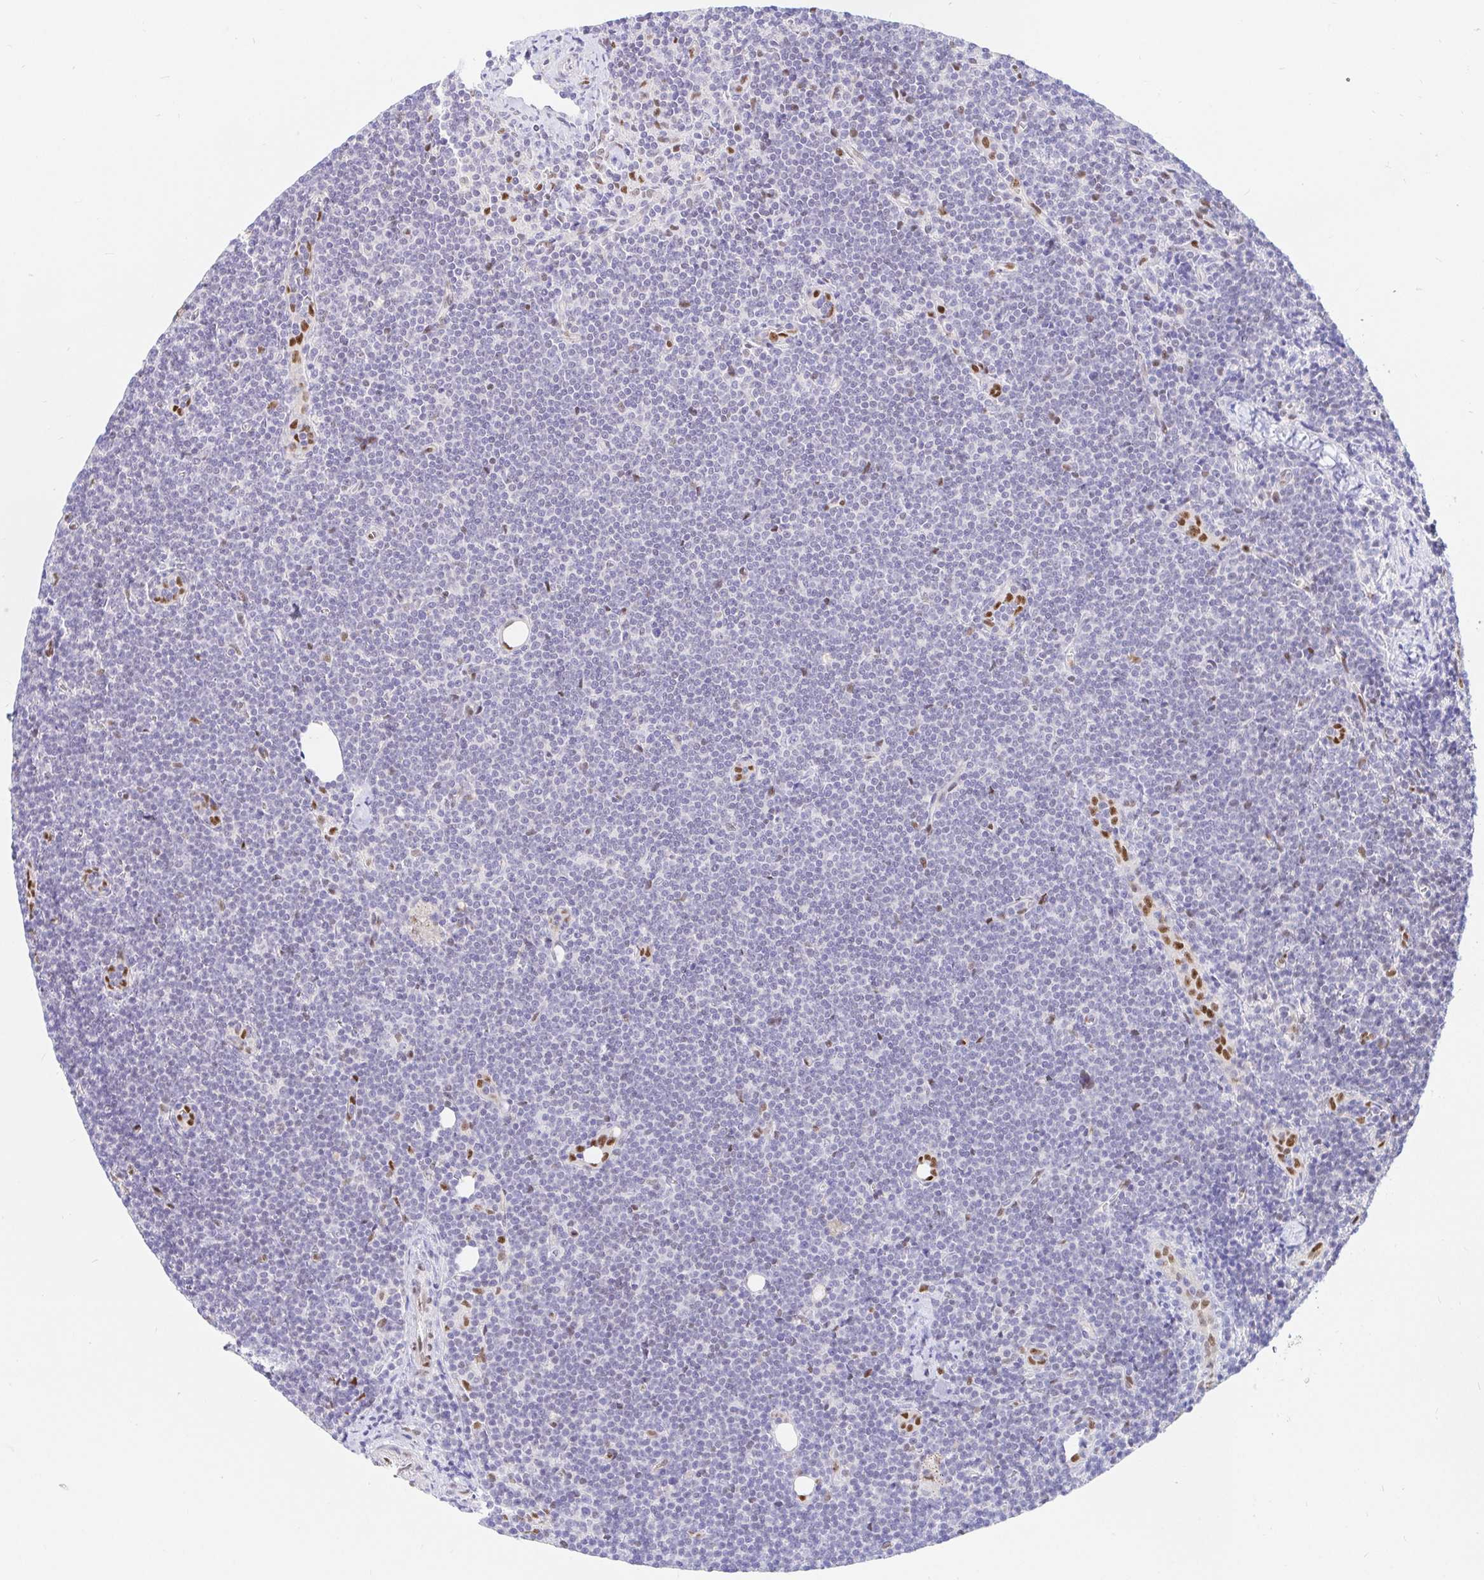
{"staining": {"intensity": "negative", "quantity": "none", "location": "none"}, "tissue": "lymphoma", "cell_type": "Tumor cells", "image_type": "cancer", "snomed": [{"axis": "morphology", "description": "Malignant lymphoma, non-Hodgkin's type, Low grade"}, {"axis": "topography", "description": "Lymph node"}], "caption": "Tumor cells are negative for protein expression in human low-grade malignant lymphoma, non-Hodgkin's type. (Stains: DAB IHC with hematoxylin counter stain, Microscopy: brightfield microscopy at high magnification).", "gene": "HINFP", "patient": {"sex": "female", "age": 73}}